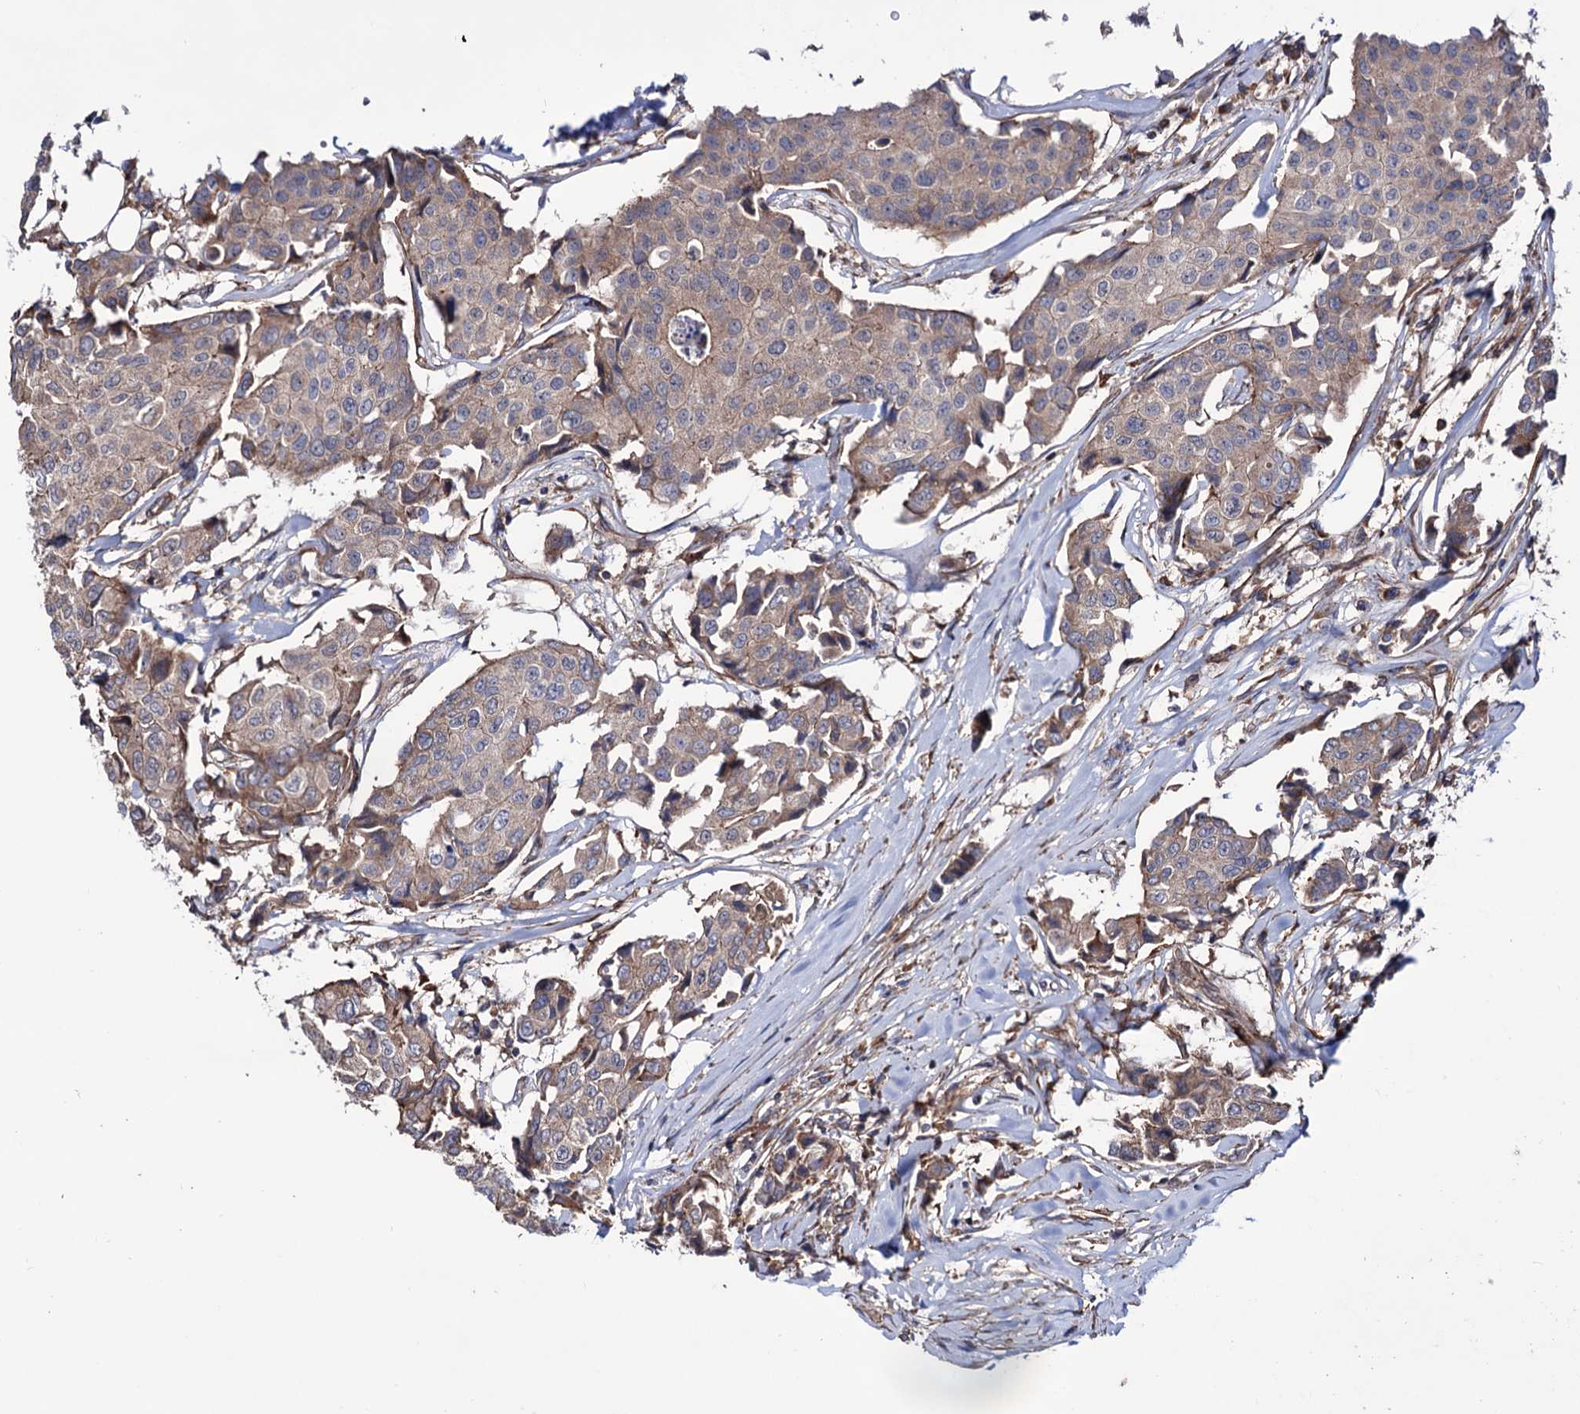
{"staining": {"intensity": "weak", "quantity": "25%-75%", "location": "cytoplasmic/membranous"}, "tissue": "breast cancer", "cell_type": "Tumor cells", "image_type": "cancer", "snomed": [{"axis": "morphology", "description": "Duct carcinoma"}, {"axis": "topography", "description": "Breast"}], "caption": "Invasive ductal carcinoma (breast) was stained to show a protein in brown. There is low levels of weak cytoplasmic/membranous staining in approximately 25%-75% of tumor cells. (Brightfield microscopy of DAB IHC at high magnification).", "gene": "FERMT2", "patient": {"sex": "female", "age": 80}}